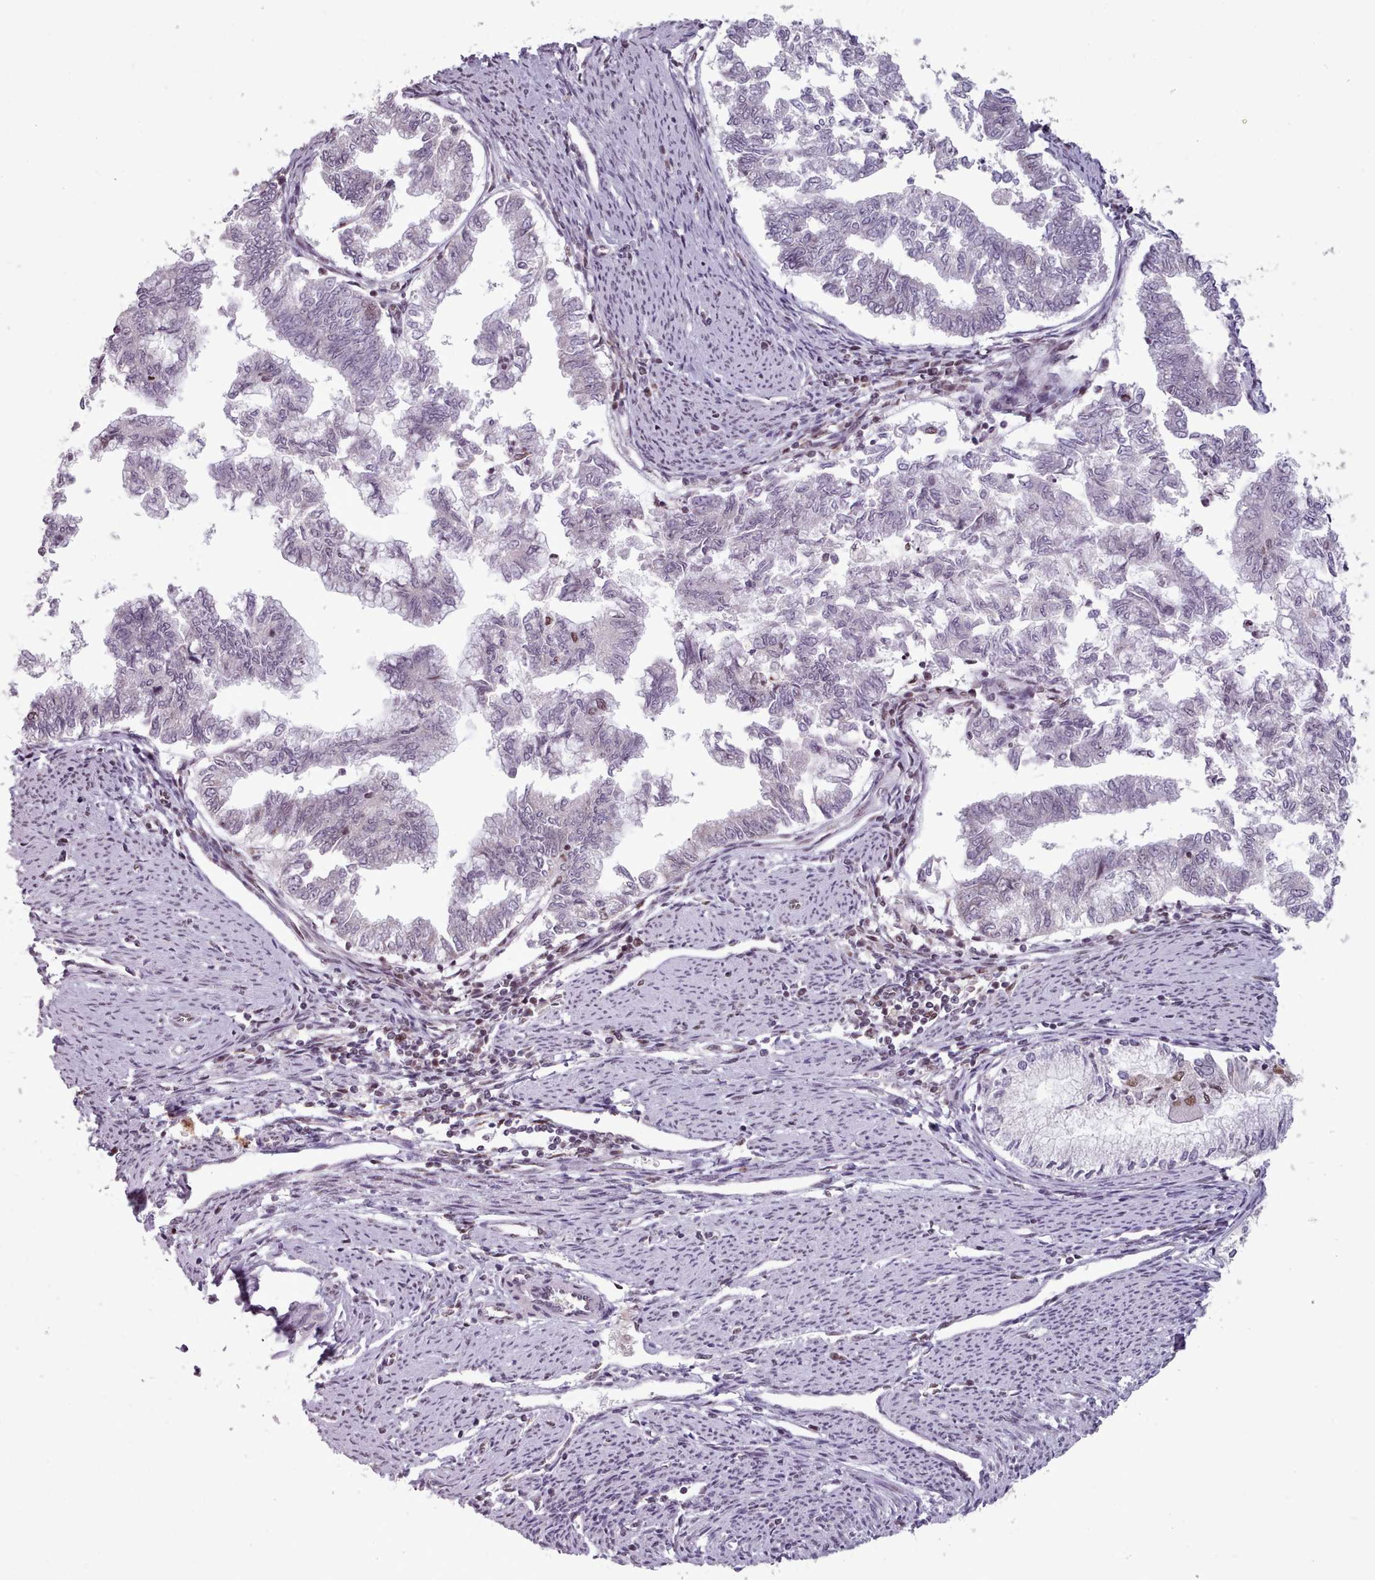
{"staining": {"intensity": "moderate", "quantity": "<25%", "location": "nuclear"}, "tissue": "endometrial cancer", "cell_type": "Tumor cells", "image_type": "cancer", "snomed": [{"axis": "morphology", "description": "Adenocarcinoma, NOS"}, {"axis": "topography", "description": "Endometrium"}], "caption": "A brown stain highlights moderate nuclear positivity of a protein in human endometrial cancer tumor cells.", "gene": "SRRM1", "patient": {"sex": "female", "age": 79}}